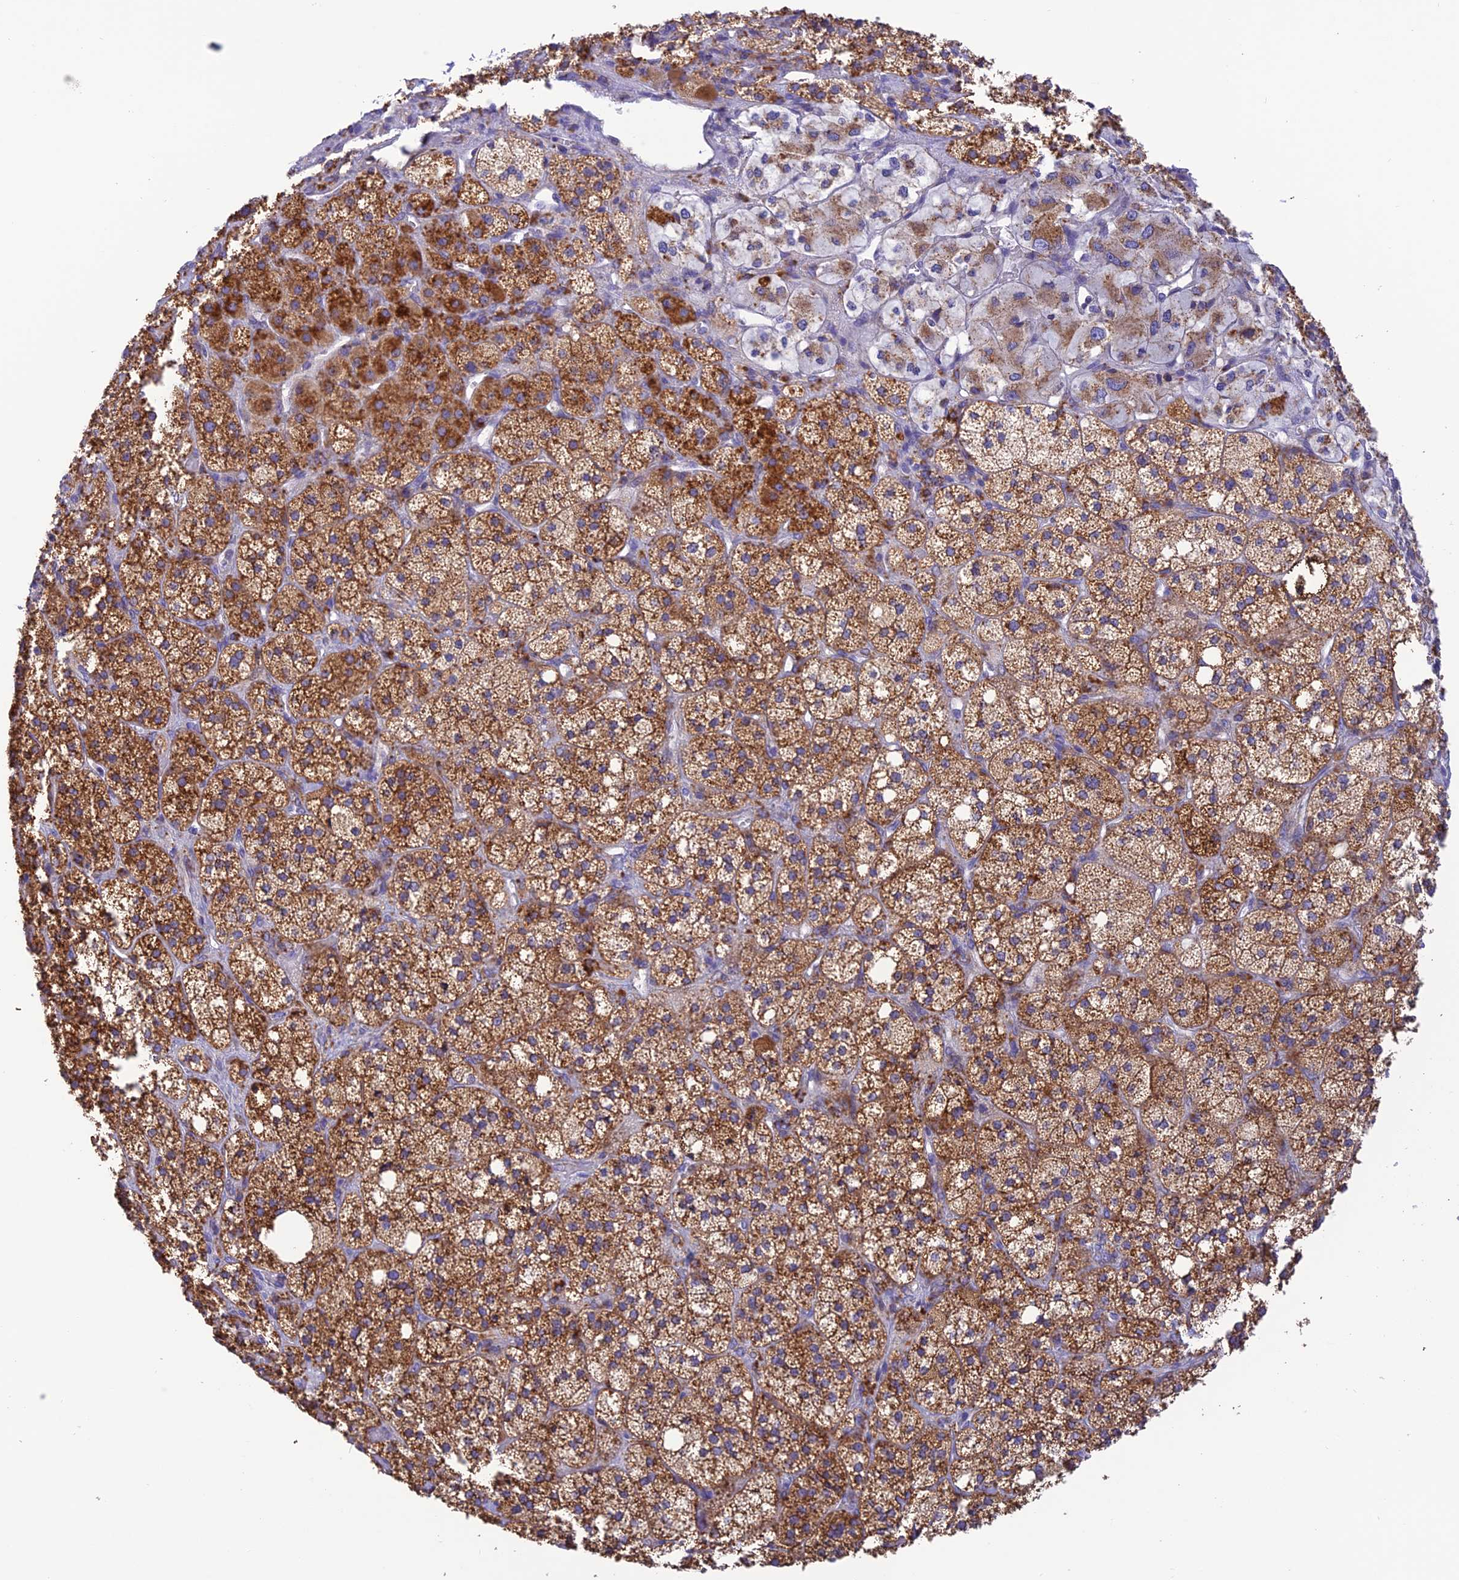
{"staining": {"intensity": "strong", "quantity": ">75%", "location": "cytoplasmic/membranous"}, "tissue": "adrenal gland", "cell_type": "Glandular cells", "image_type": "normal", "snomed": [{"axis": "morphology", "description": "Normal tissue, NOS"}, {"axis": "topography", "description": "Adrenal gland"}], "caption": "This histopathology image reveals immunohistochemistry (IHC) staining of normal adrenal gland, with high strong cytoplasmic/membranous positivity in about >75% of glandular cells.", "gene": "ENSG00000255439", "patient": {"sex": "male", "age": 61}}